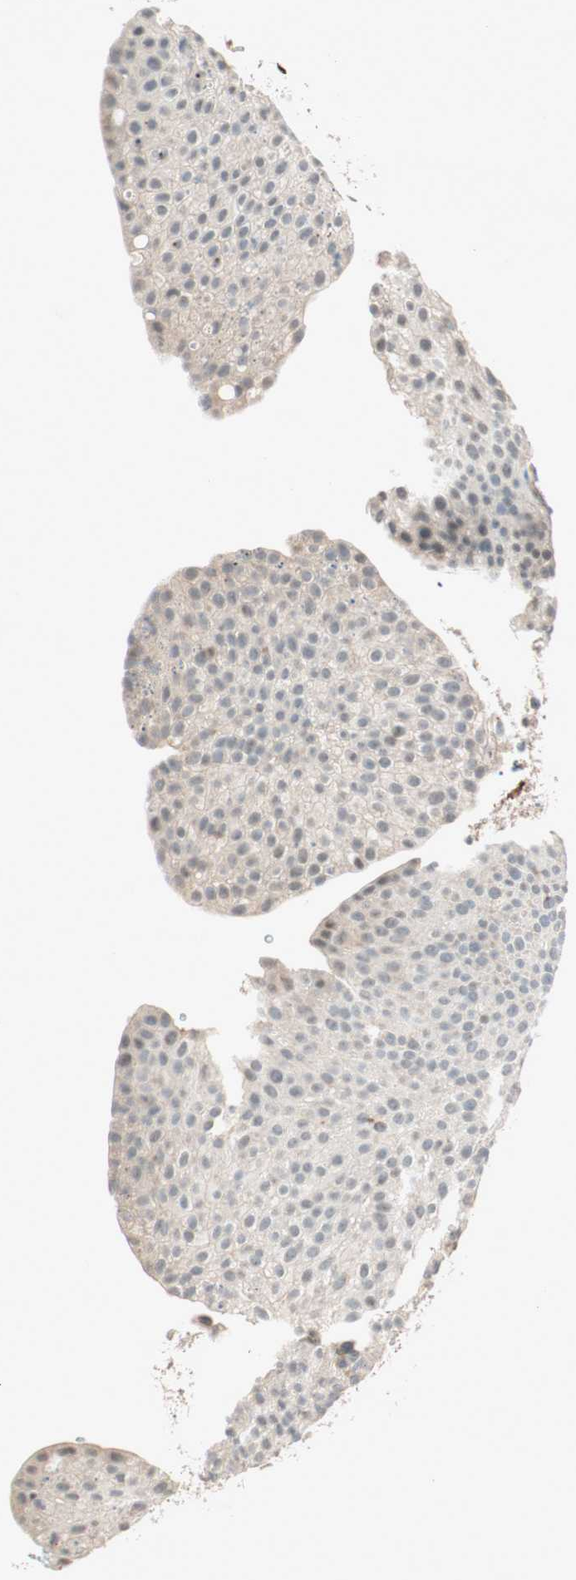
{"staining": {"intensity": "negative", "quantity": "none", "location": "none"}, "tissue": "urothelial cancer", "cell_type": "Tumor cells", "image_type": "cancer", "snomed": [{"axis": "morphology", "description": "Urothelial carcinoma, Low grade"}, {"axis": "topography", "description": "Smooth muscle"}, {"axis": "topography", "description": "Urinary bladder"}], "caption": "IHC image of low-grade urothelial carcinoma stained for a protein (brown), which exhibits no positivity in tumor cells. (Stains: DAB immunohistochemistry with hematoxylin counter stain, Microscopy: brightfield microscopy at high magnification).", "gene": "EPHA6", "patient": {"sex": "male", "age": 60}}